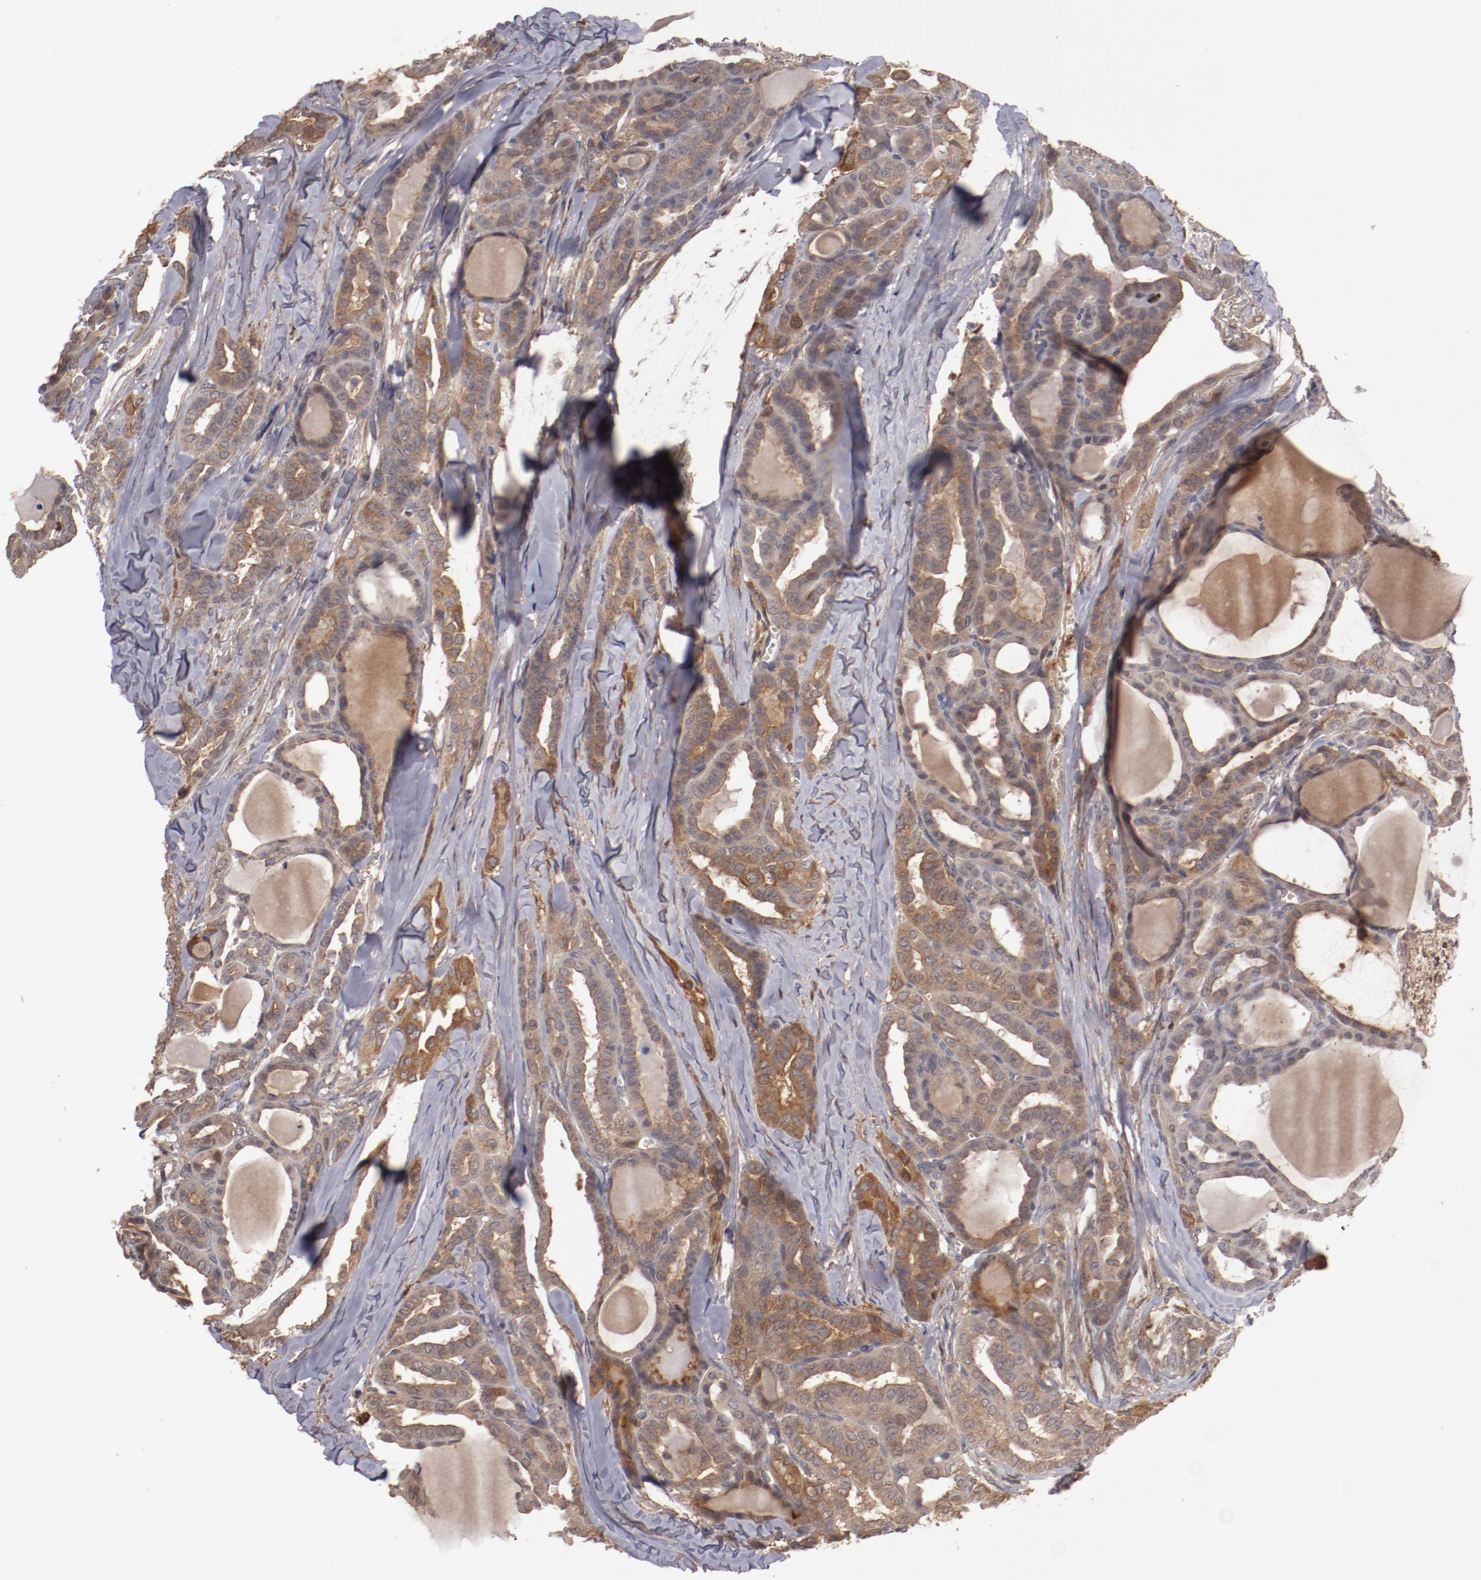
{"staining": {"intensity": "weak", "quantity": ">75%", "location": "cytoplasmic/membranous"}, "tissue": "thyroid cancer", "cell_type": "Tumor cells", "image_type": "cancer", "snomed": [{"axis": "morphology", "description": "Carcinoma, NOS"}, {"axis": "topography", "description": "Thyroid gland"}], "caption": "Protein expression analysis of thyroid cancer (carcinoma) demonstrates weak cytoplasmic/membranous staining in about >75% of tumor cells.", "gene": "SERPINA7", "patient": {"sex": "female", "age": 91}}